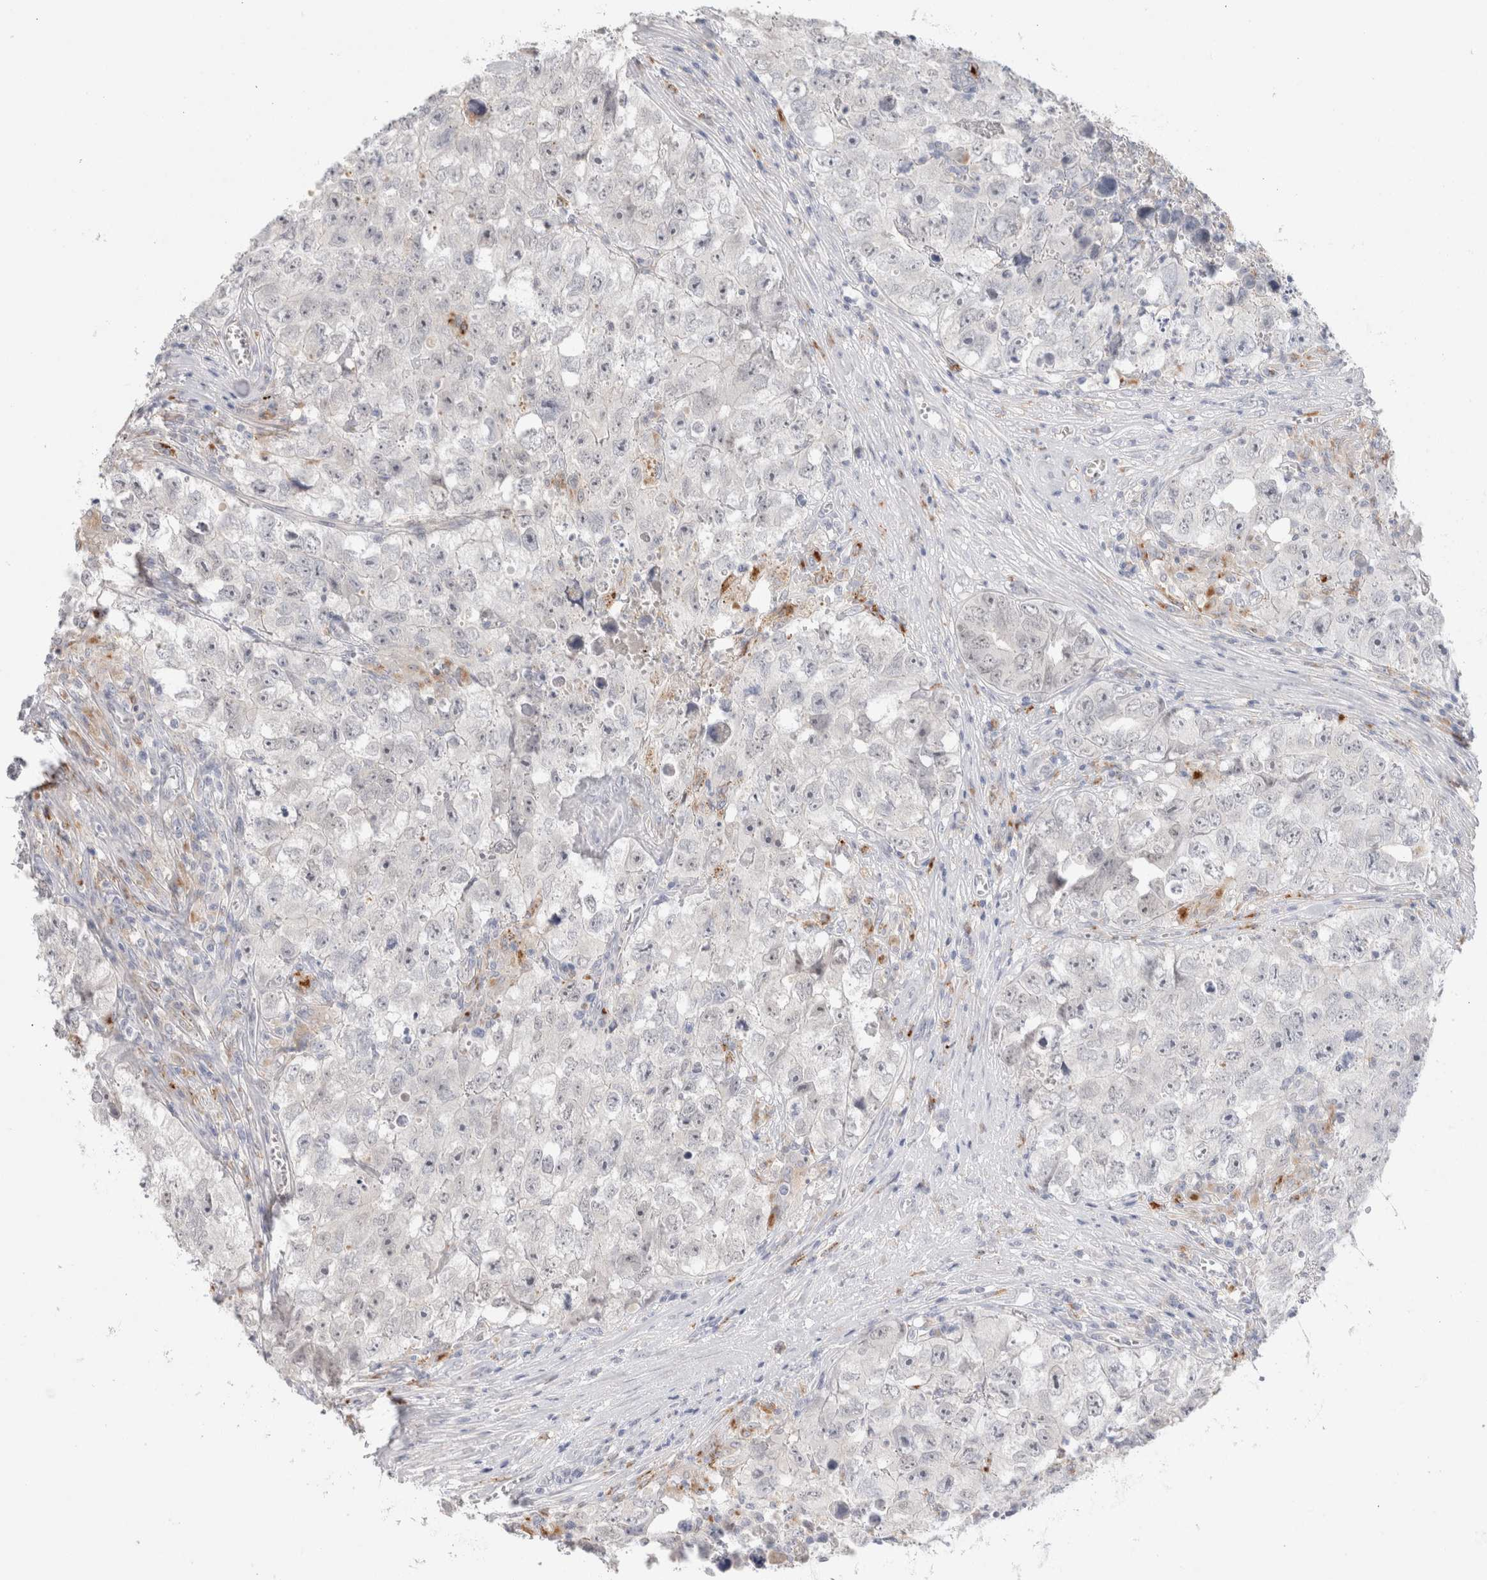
{"staining": {"intensity": "negative", "quantity": "none", "location": "none"}, "tissue": "testis cancer", "cell_type": "Tumor cells", "image_type": "cancer", "snomed": [{"axis": "morphology", "description": "Seminoma, NOS"}, {"axis": "morphology", "description": "Carcinoma, Embryonal, NOS"}, {"axis": "topography", "description": "Testis"}], "caption": "DAB immunohistochemical staining of human testis cancer (seminoma) exhibits no significant positivity in tumor cells.", "gene": "HPGDS", "patient": {"sex": "male", "age": 43}}